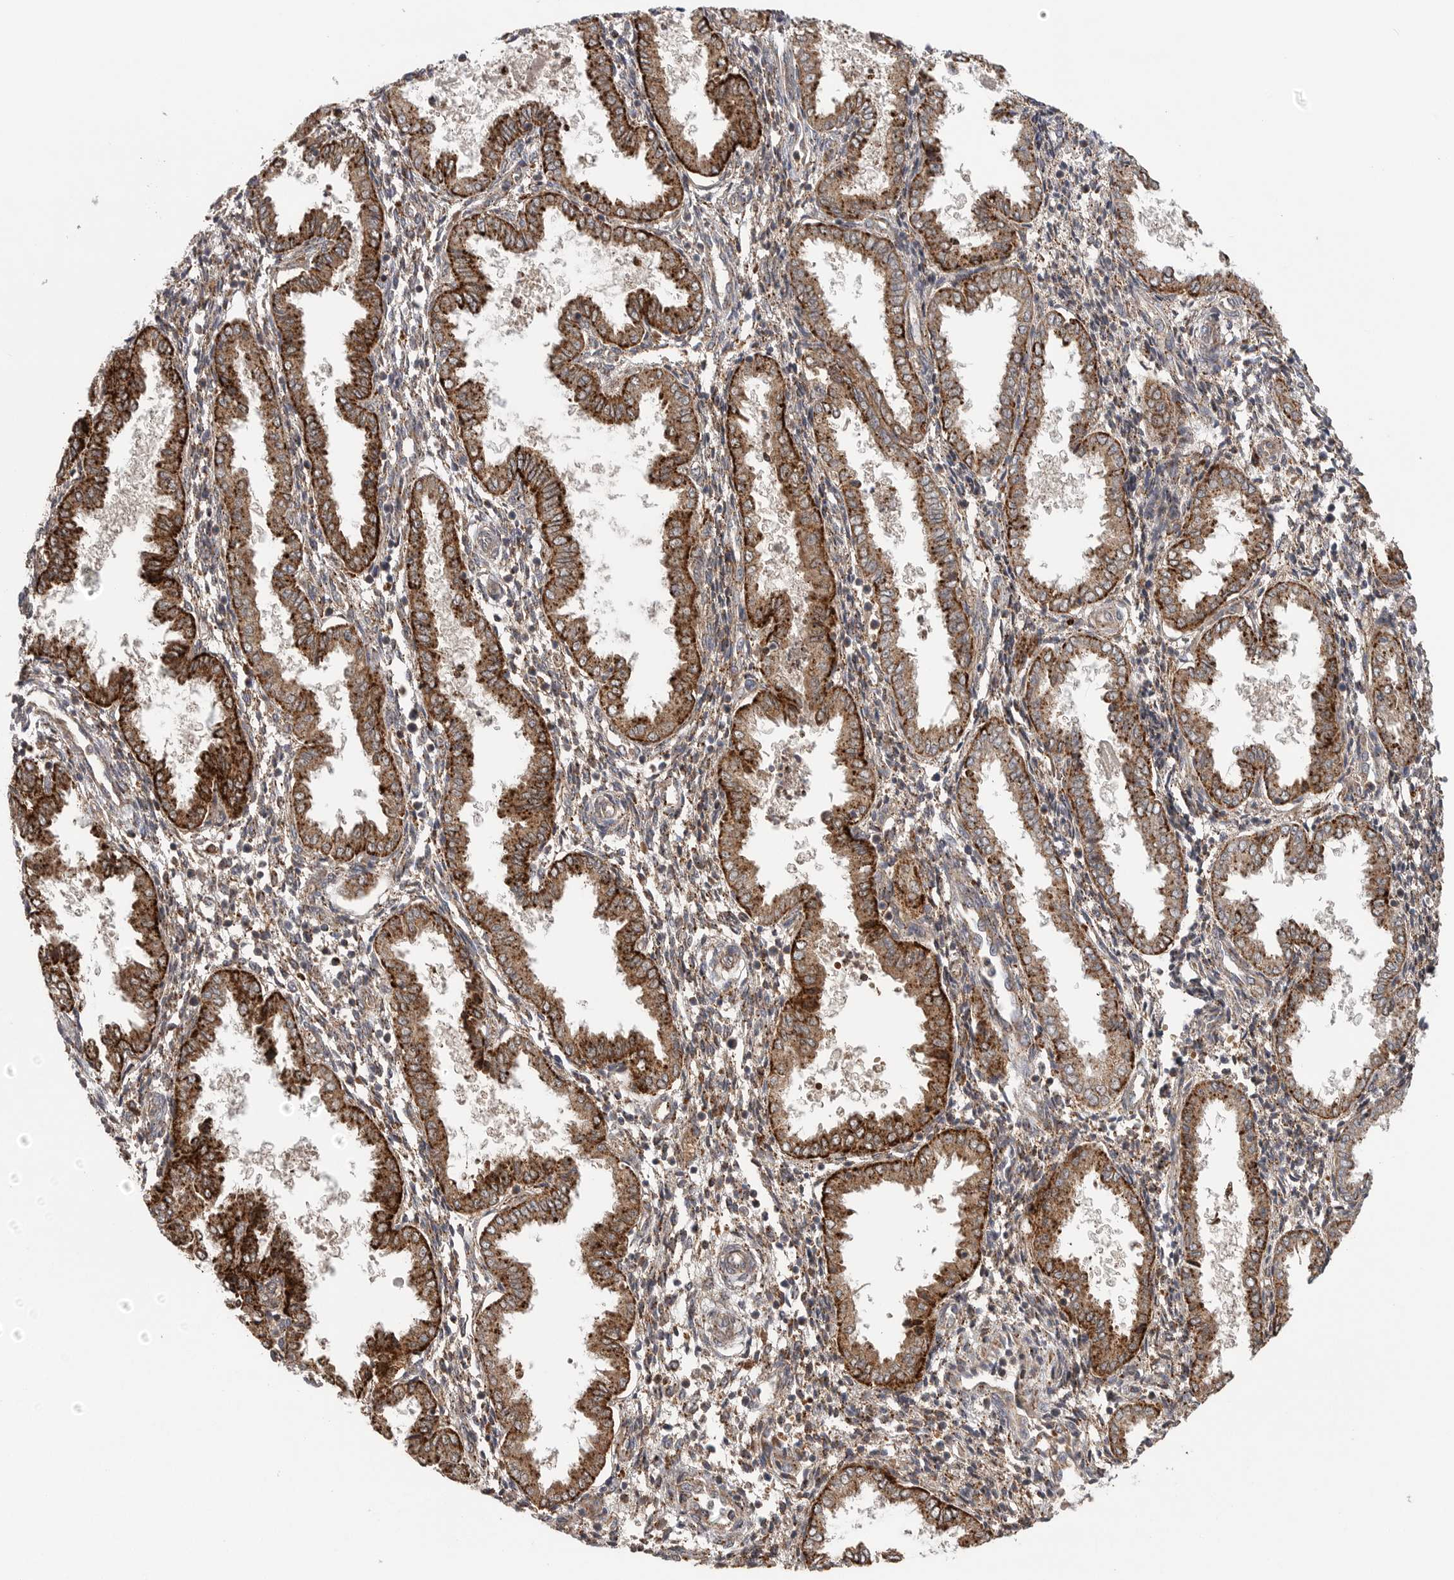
{"staining": {"intensity": "moderate", "quantity": "25%-75%", "location": "cytoplasmic/membranous"}, "tissue": "endometrium", "cell_type": "Cells in endometrial stroma", "image_type": "normal", "snomed": [{"axis": "morphology", "description": "Normal tissue, NOS"}, {"axis": "topography", "description": "Endometrium"}], "caption": "Brown immunohistochemical staining in unremarkable endometrium exhibits moderate cytoplasmic/membranous expression in approximately 25%-75% of cells in endometrial stroma.", "gene": "GALNS", "patient": {"sex": "female", "age": 33}}